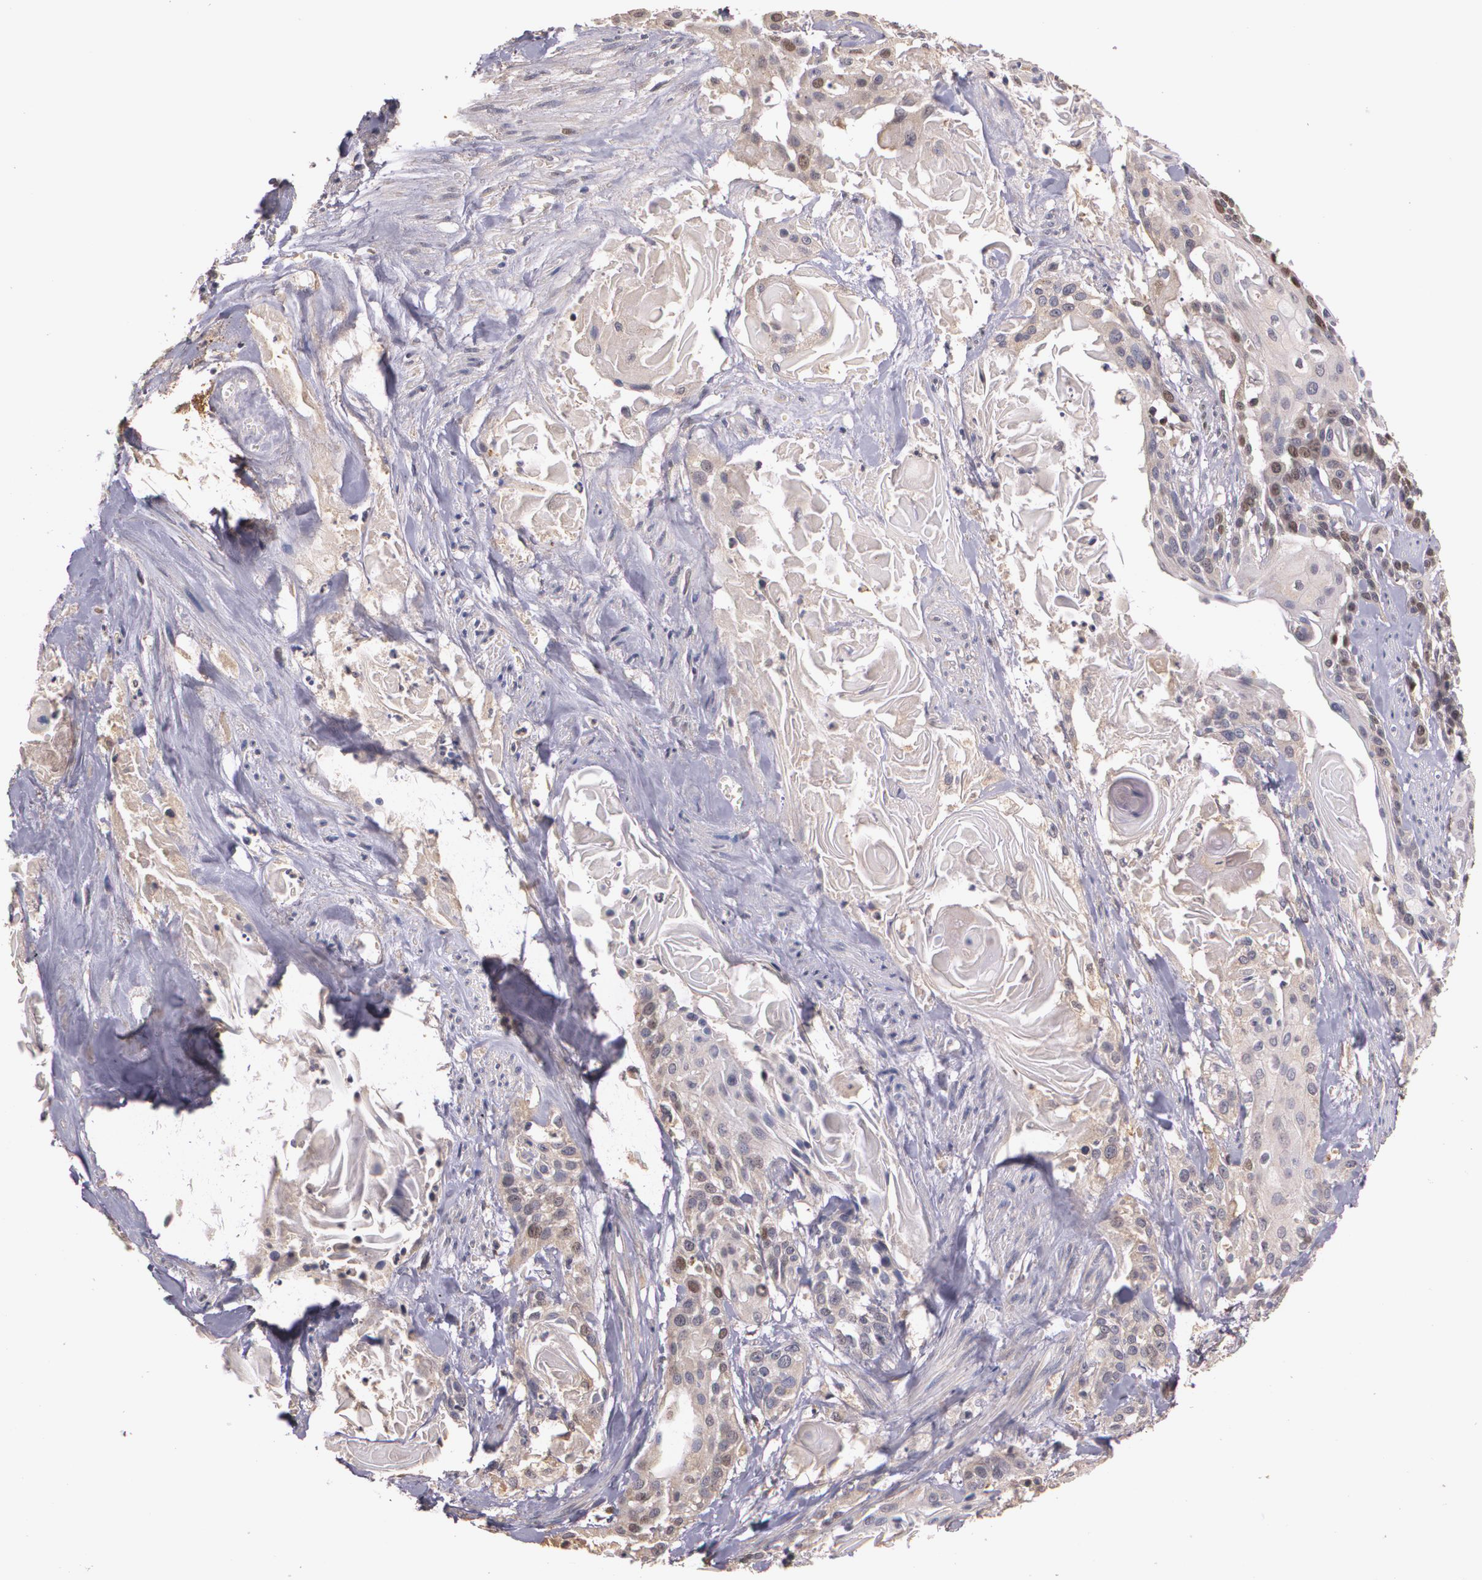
{"staining": {"intensity": "moderate", "quantity": "25%-75%", "location": "cytoplasmic/membranous,nuclear"}, "tissue": "cervical cancer", "cell_type": "Tumor cells", "image_type": "cancer", "snomed": [{"axis": "morphology", "description": "Squamous cell carcinoma, NOS"}, {"axis": "topography", "description": "Cervix"}], "caption": "A micrograph of cervical squamous cell carcinoma stained for a protein displays moderate cytoplasmic/membranous and nuclear brown staining in tumor cells.", "gene": "BRCA1", "patient": {"sex": "female", "age": 57}}